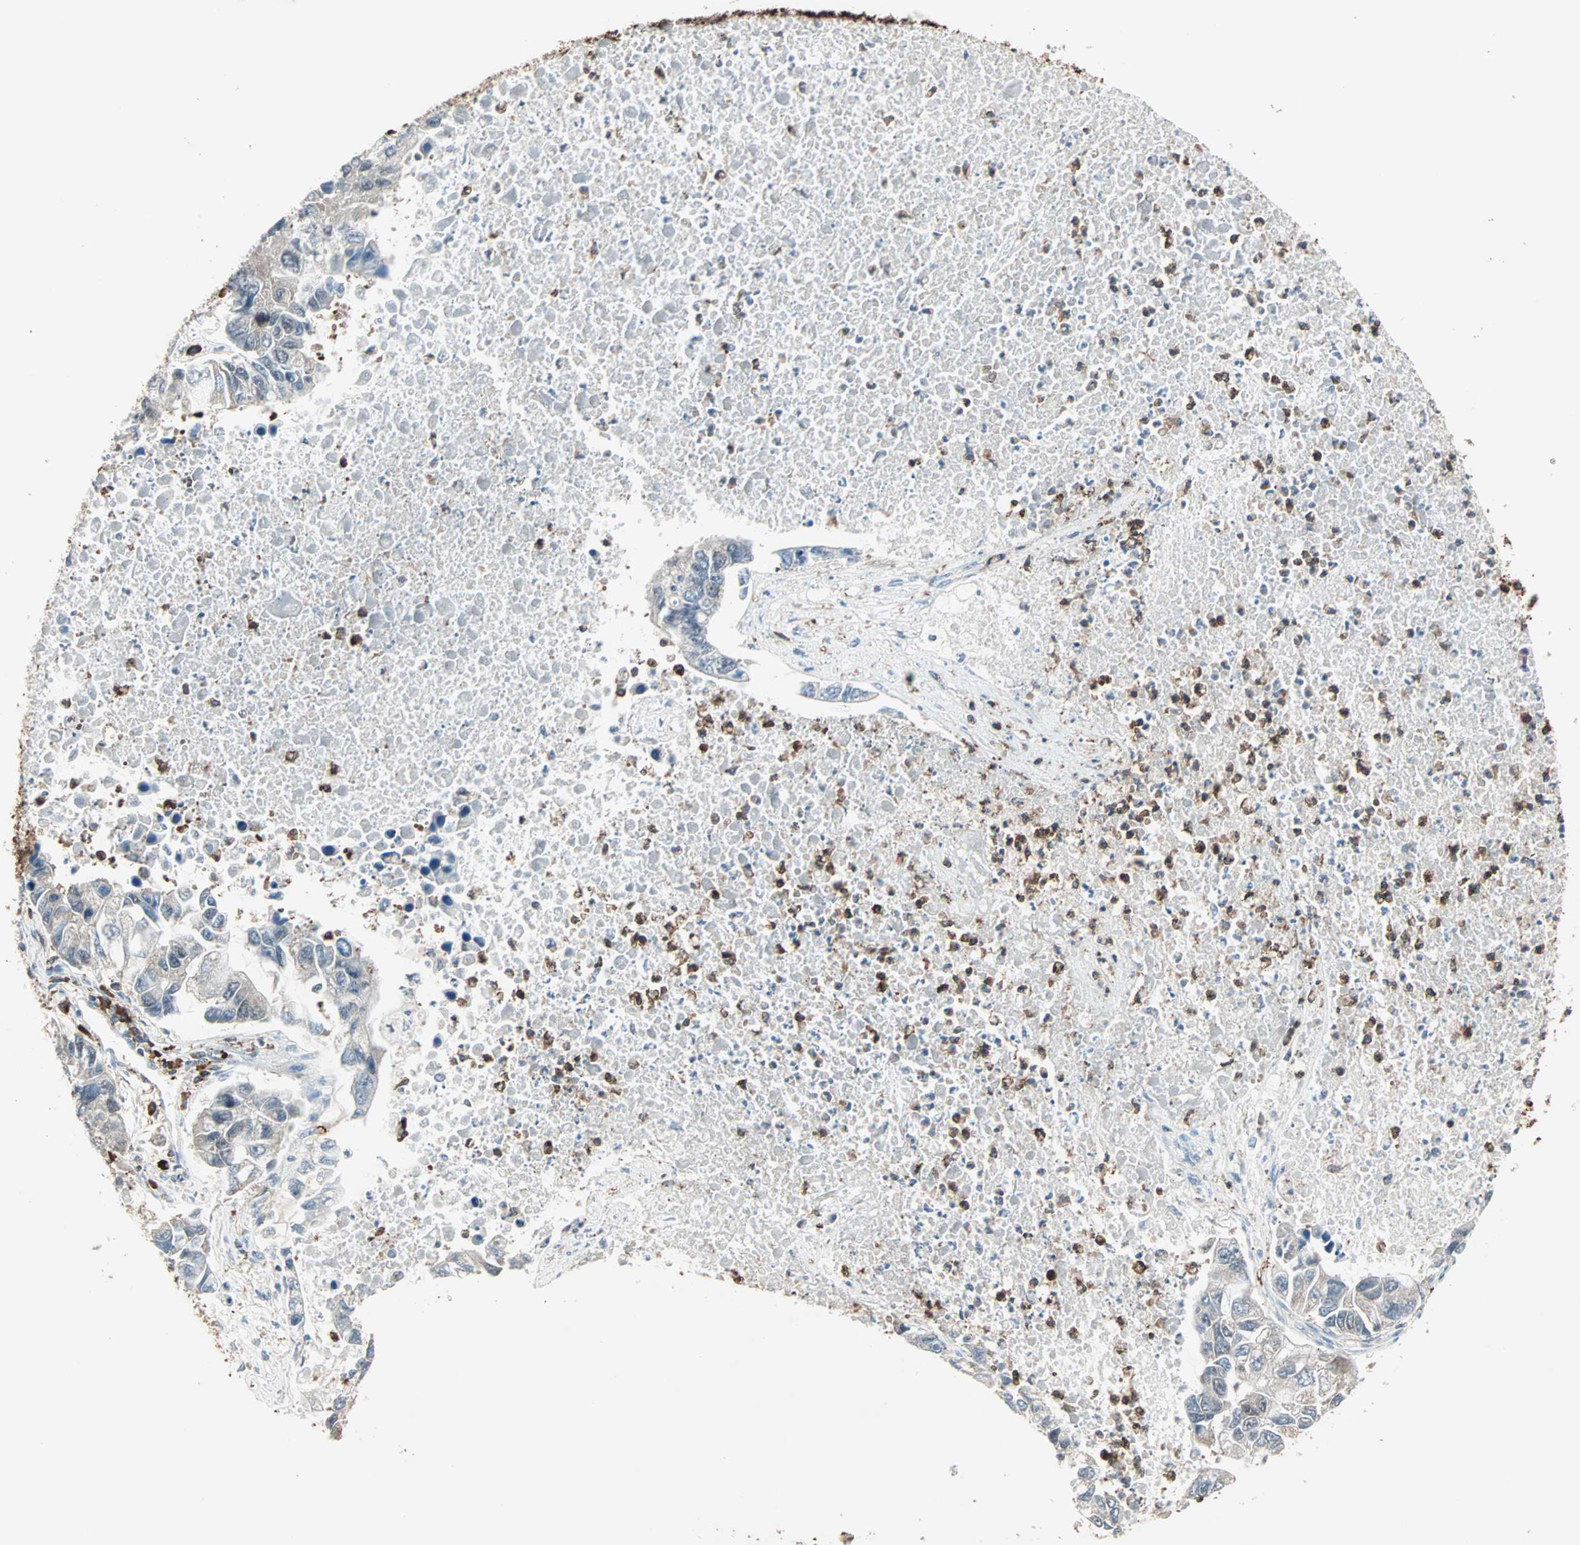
{"staining": {"intensity": "negative", "quantity": "none", "location": "none"}, "tissue": "lung cancer", "cell_type": "Tumor cells", "image_type": "cancer", "snomed": [{"axis": "morphology", "description": "Adenocarcinoma, NOS"}, {"axis": "topography", "description": "Lung"}], "caption": "IHC histopathology image of neoplastic tissue: human lung cancer (adenocarcinoma) stained with DAB exhibits no significant protein positivity in tumor cells. The staining was performed using DAB to visualize the protein expression in brown, while the nuclei were stained in blue with hematoxylin (Magnification: 20x).", "gene": "MMP3", "patient": {"sex": "female", "age": 51}}